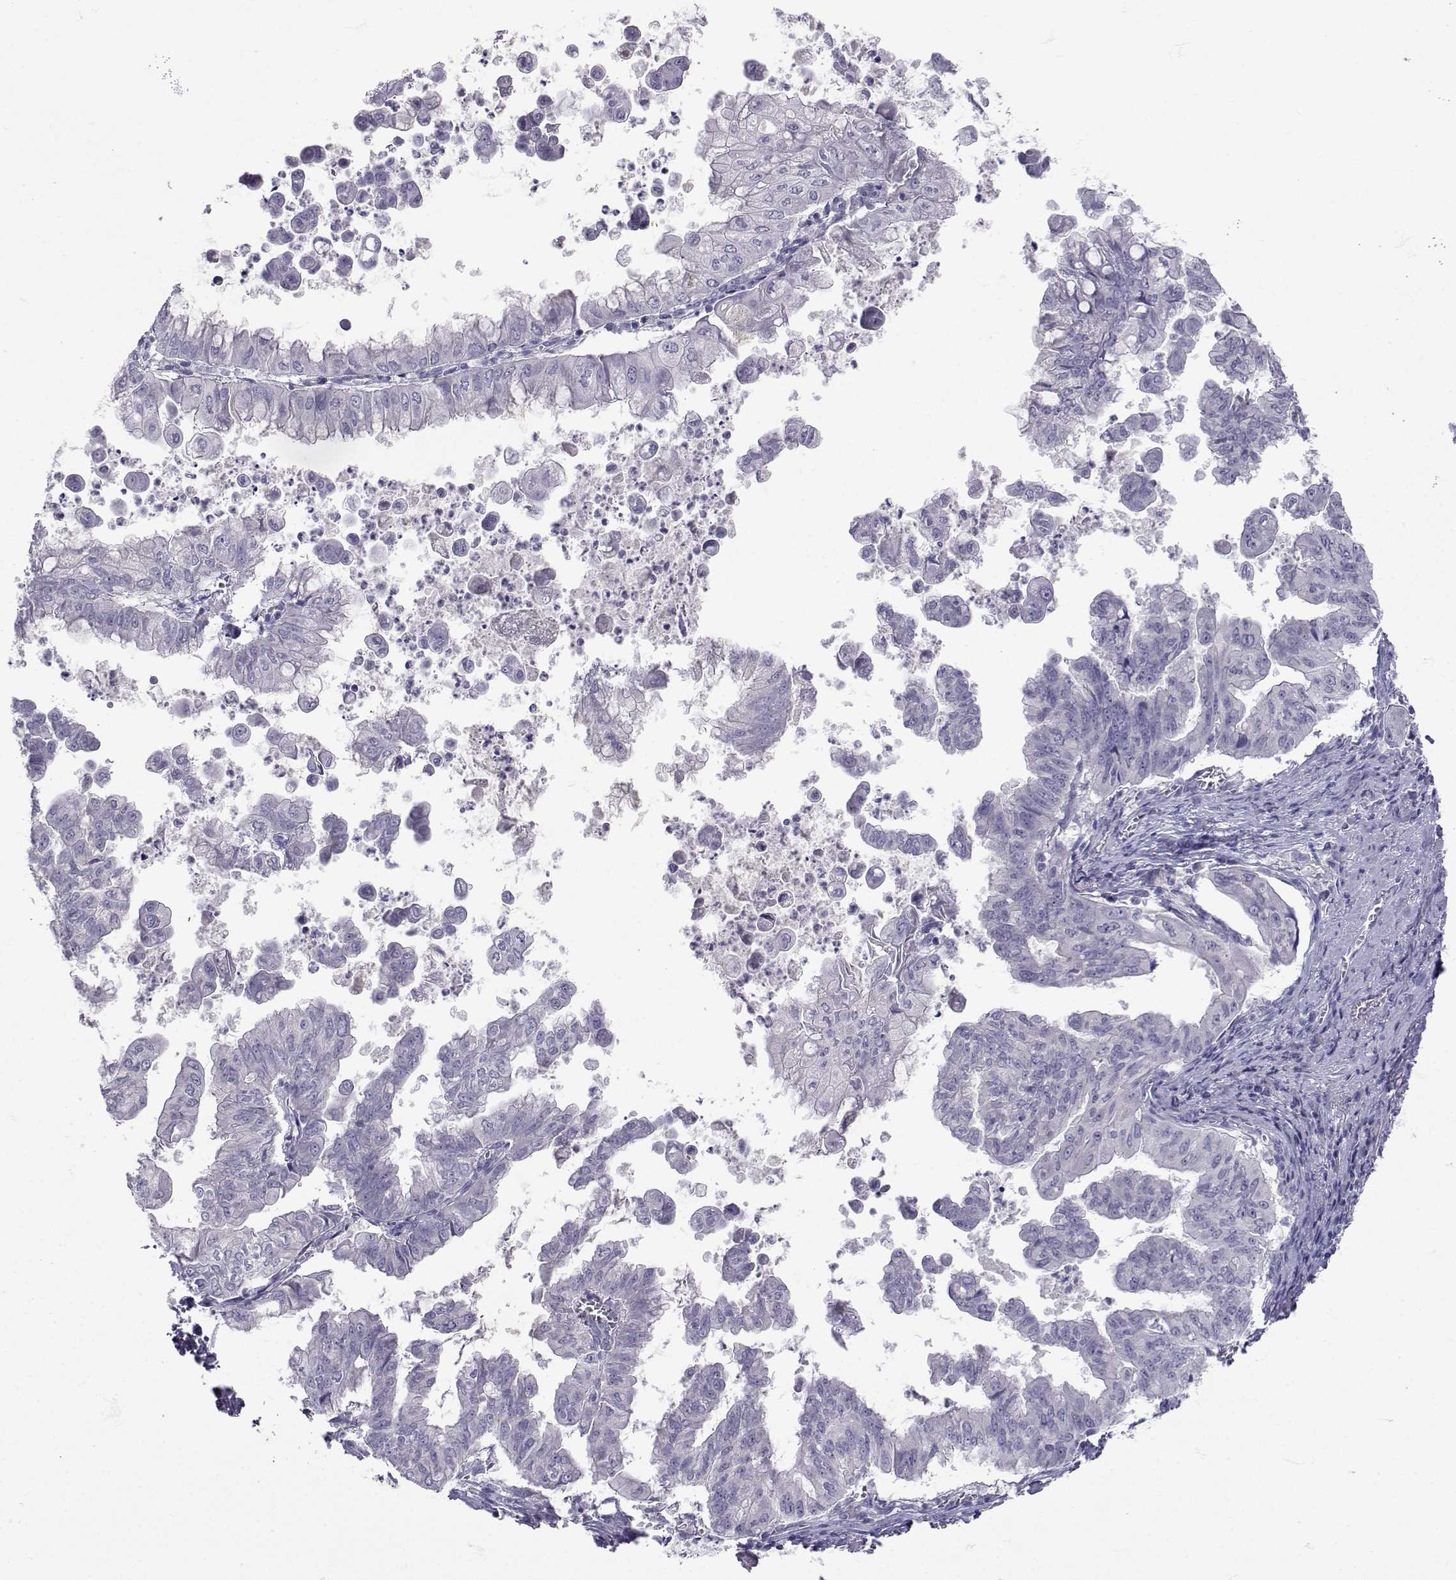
{"staining": {"intensity": "negative", "quantity": "none", "location": "none"}, "tissue": "stomach cancer", "cell_type": "Tumor cells", "image_type": "cancer", "snomed": [{"axis": "morphology", "description": "Adenocarcinoma, NOS"}, {"axis": "topography", "description": "Stomach, upper"}], "caption": "Immunohistochemistry (IHC) histopathology image of human adenocarcinoma (stomach) stained for a protein (brown), which demonstrates no staining in tumor cells.", "gene": "SLC6A3", "patient": {"sex": "male", "age": 80}}